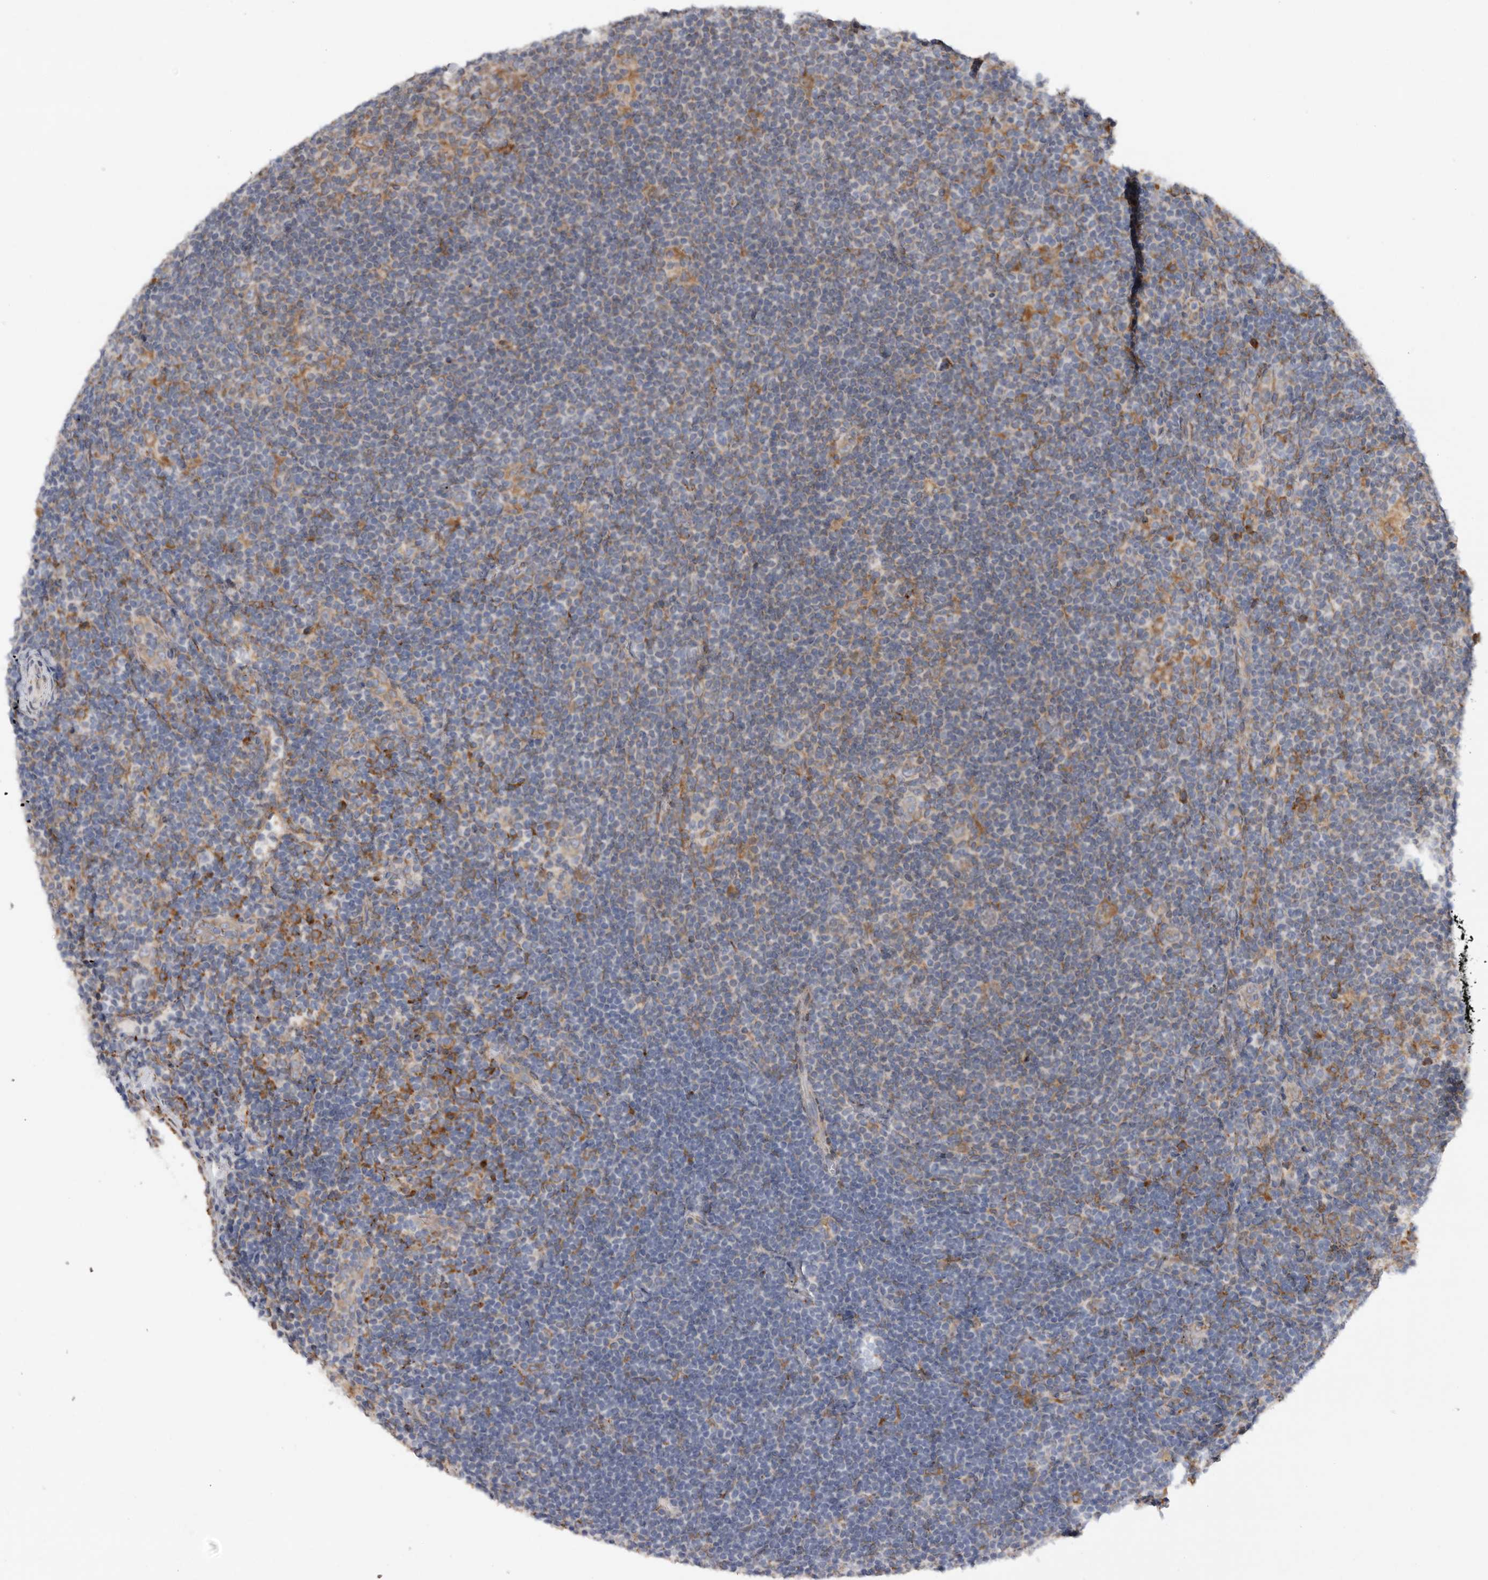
{"staining": {"intensity": "weak", "quantity": "<25%", "location": "cytoplasmic/membranous"}, "tissue": "lymphoma", "cell_type": "Tumor cells", "image_type": "cancer", "snomed": [{"axis": "morphology", "description": "Hodgkin's disease, NOS"}, {"axis": "topography", "description": "Lymph node"}], "caption": "Immunohistochemistry of Hodgkin's disease demonstrates no expression in tumor cells.", "gene": "GANAB", "patient": {"sex": "female", "age": 57}}